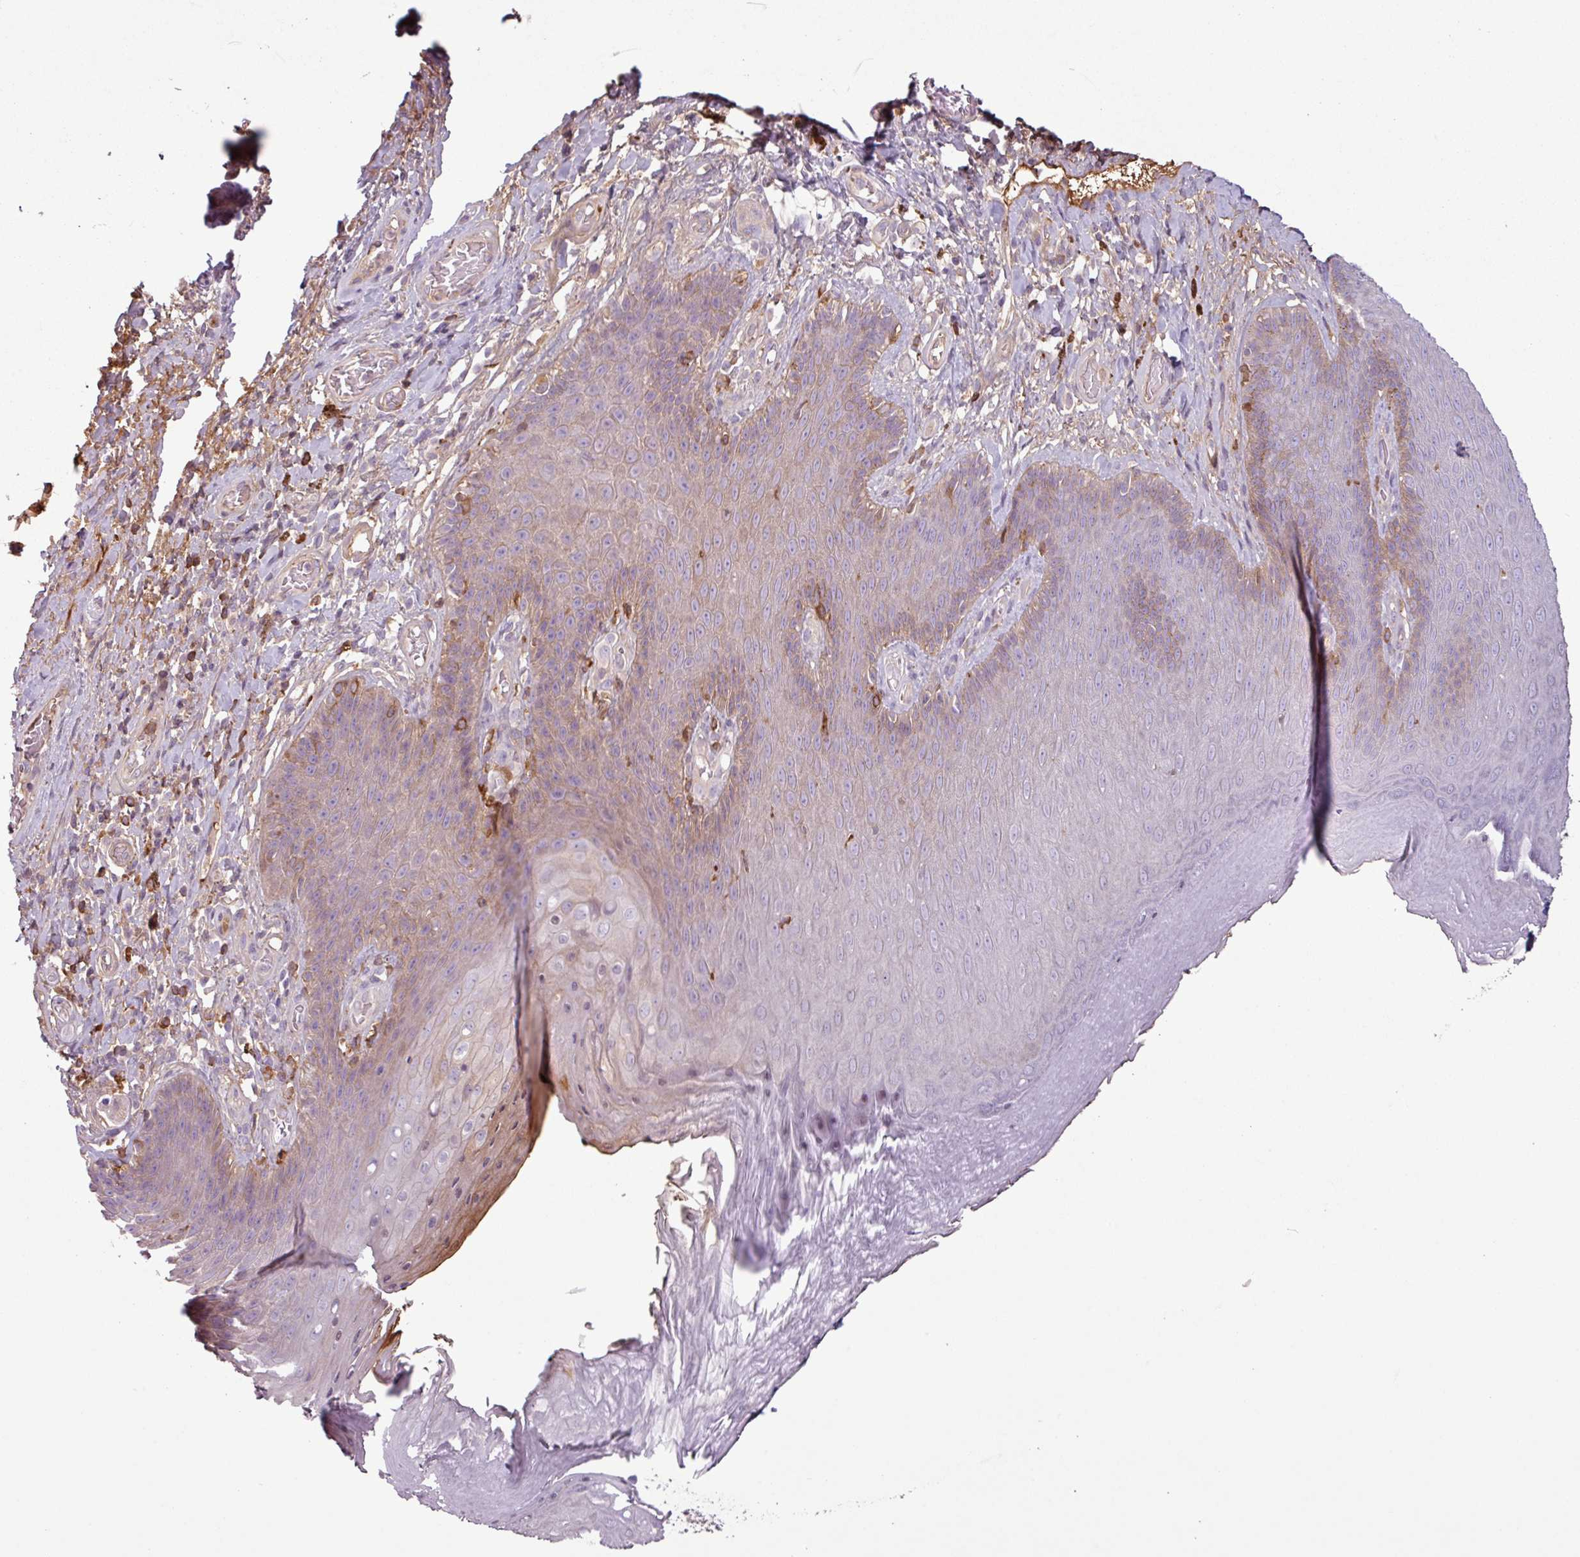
{"staining": {"intensity": "weak", "quantity": "25%-75%", "location": "cytoplasmic/membranous"}, "tissue": "skin", "cell_type": "Epidermal cells", "image_type": "normal", "snomed": [{"axis": "morphology", "description": "Normal tissue, NOS"}, {"axis": "topography", "description": "Anal"}, {"axis": "topography", "description": "Peripheral nerve tissue"}], "caption": "This micrograph reveals IHC staining of normal human skin, with low weak cytoplasmic/membranous positivity in about 25%-75% of epidermal cells.", "gene": "C4A", "patient": {"sex": "male", "age": 53}}